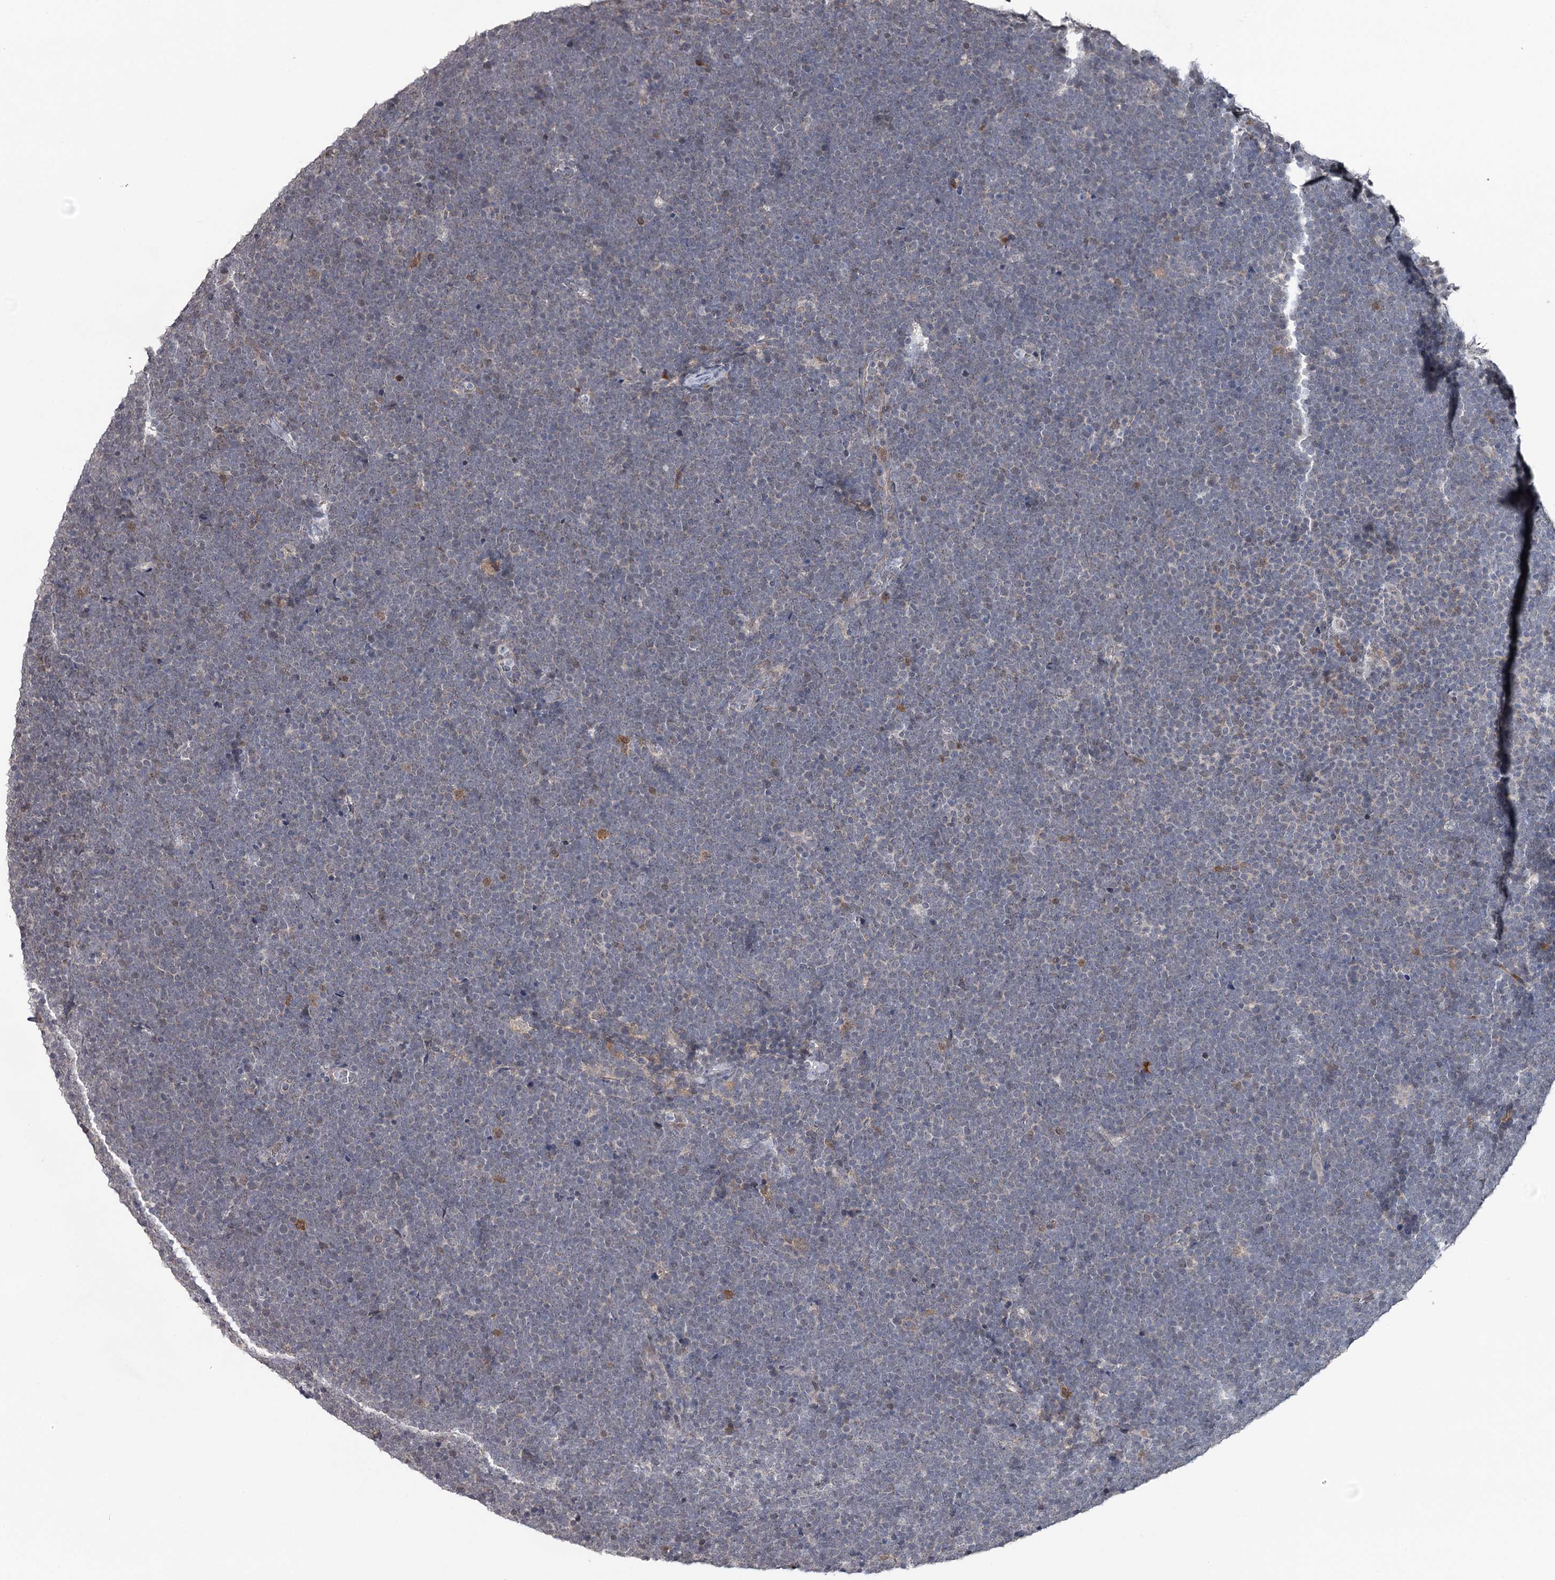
{"staining": {"intensity": "negative", "quantity": "none", "location": "none"}, "tissue": "lymphoma", "cell_type": "Tumor cells", "image_type": "cancer", "snomed": [{"axis": "morphology", "description": "Malignant lymphoma, non-Hodgkin's type, High grade"}, {"axis": "topography", "description": "Lymph node"}], "caption": "Human high-grade malignant lymphoma, non-Hodgkin's type stained for a protein using immunohistochemistry (IHC) displays no positivity in tumor cells.", "gene": "GTSF1", "patient": {"sex": "male", "age": 13}}